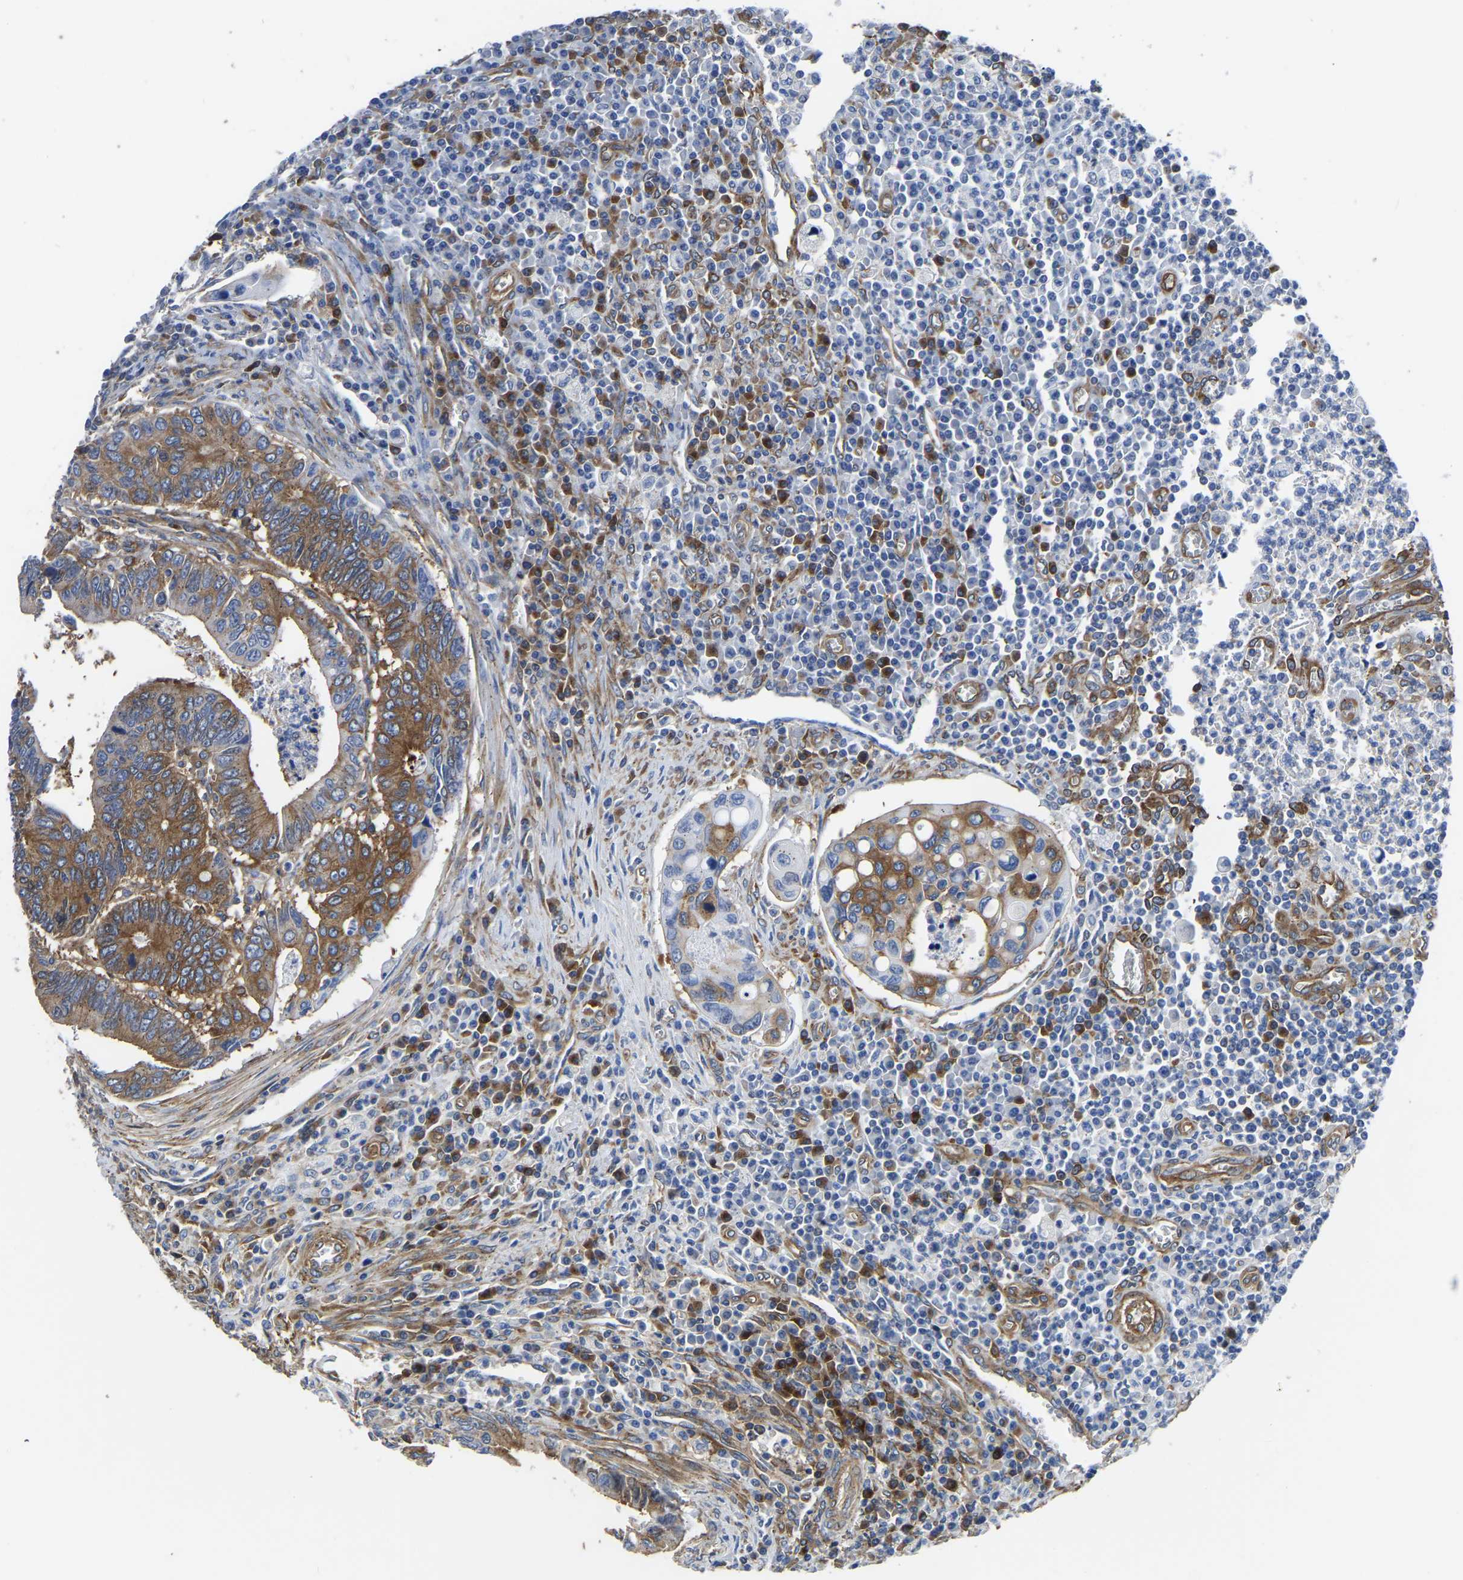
{"staining": {"intensity": "moderate", "quantity": ">75%", "location": "cytoplasmic/membranous"}, "tissue": "colorectal cancer", "cell_type": "Tumor cells", "image_type": "cancer", "snomed": [{"axis": "morphology", "description": "Inflammation, NOS"}, {"axis": "morphology", "description": "Adenocarcinoma, NOS"}, {"axis": "topography", "description": "Colon"}], "caption": "IHC photomicrograph of human colorectal cancer stained for a protein (brown), which demonstrates medium levels of moderate cytoplasmic/membranous positivity in approximately >75% of tumor cells.", "gene": "TFG", "patient": {"sex": "male", "age": 72}}